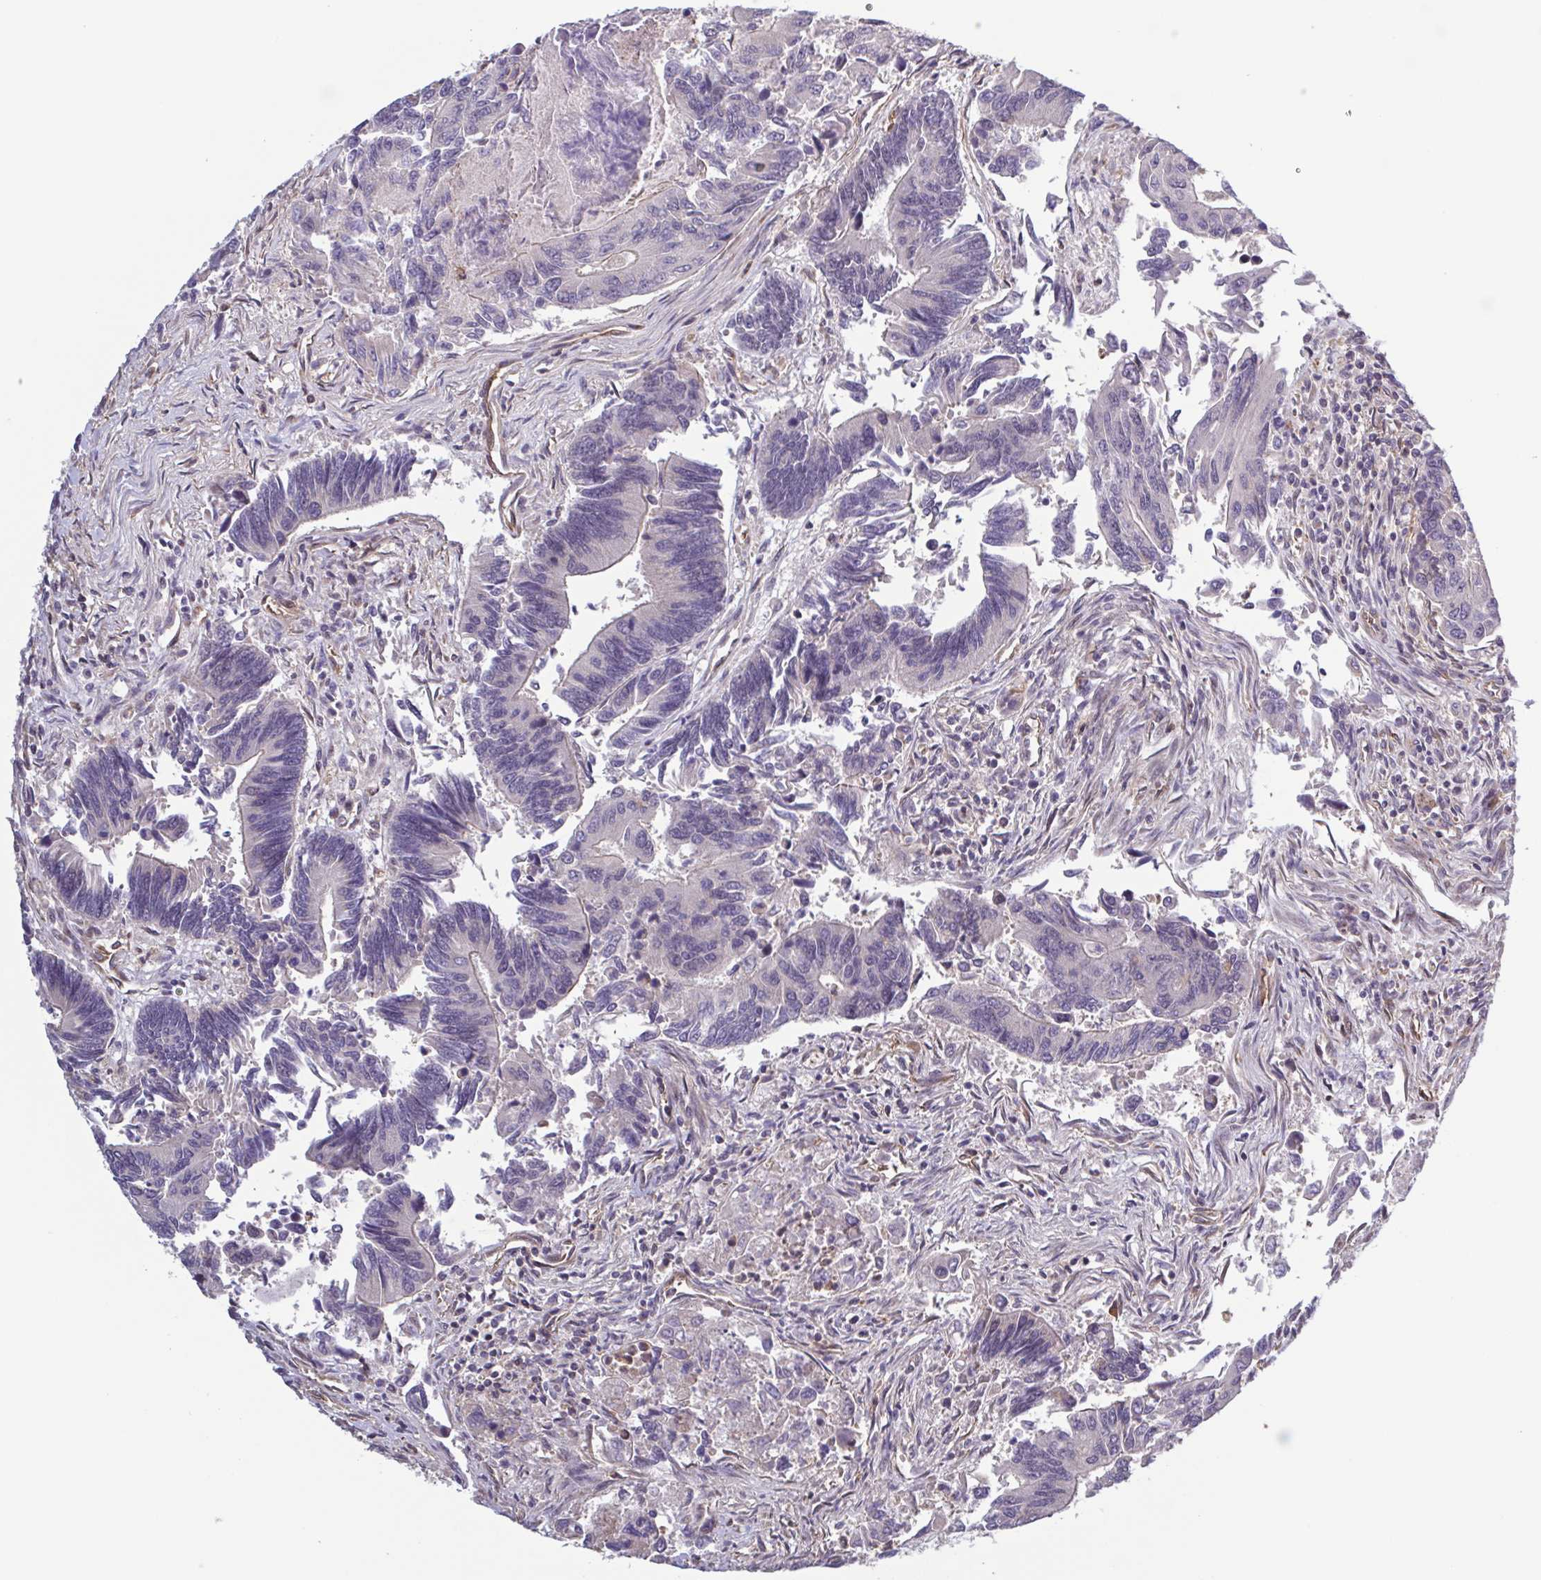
{"staining": {"intensity": "negative", "quantity": "none", "location": "none"}, "tissue": "colorectal cancer", "cell_type": "Tumor cells", "image_type": "cancer", "snomed": [{"axis": "morphology", "description": "Adenocarcinoma, NOS"}, {"axis": "topography", "description": "Colon"}], "caption": "DAB immunohistochemical staining of colorectal cancer displays no significant expression in tumor cells.", "gene": "ZNF200", "patient": {"sex": "female", "age": 67}}